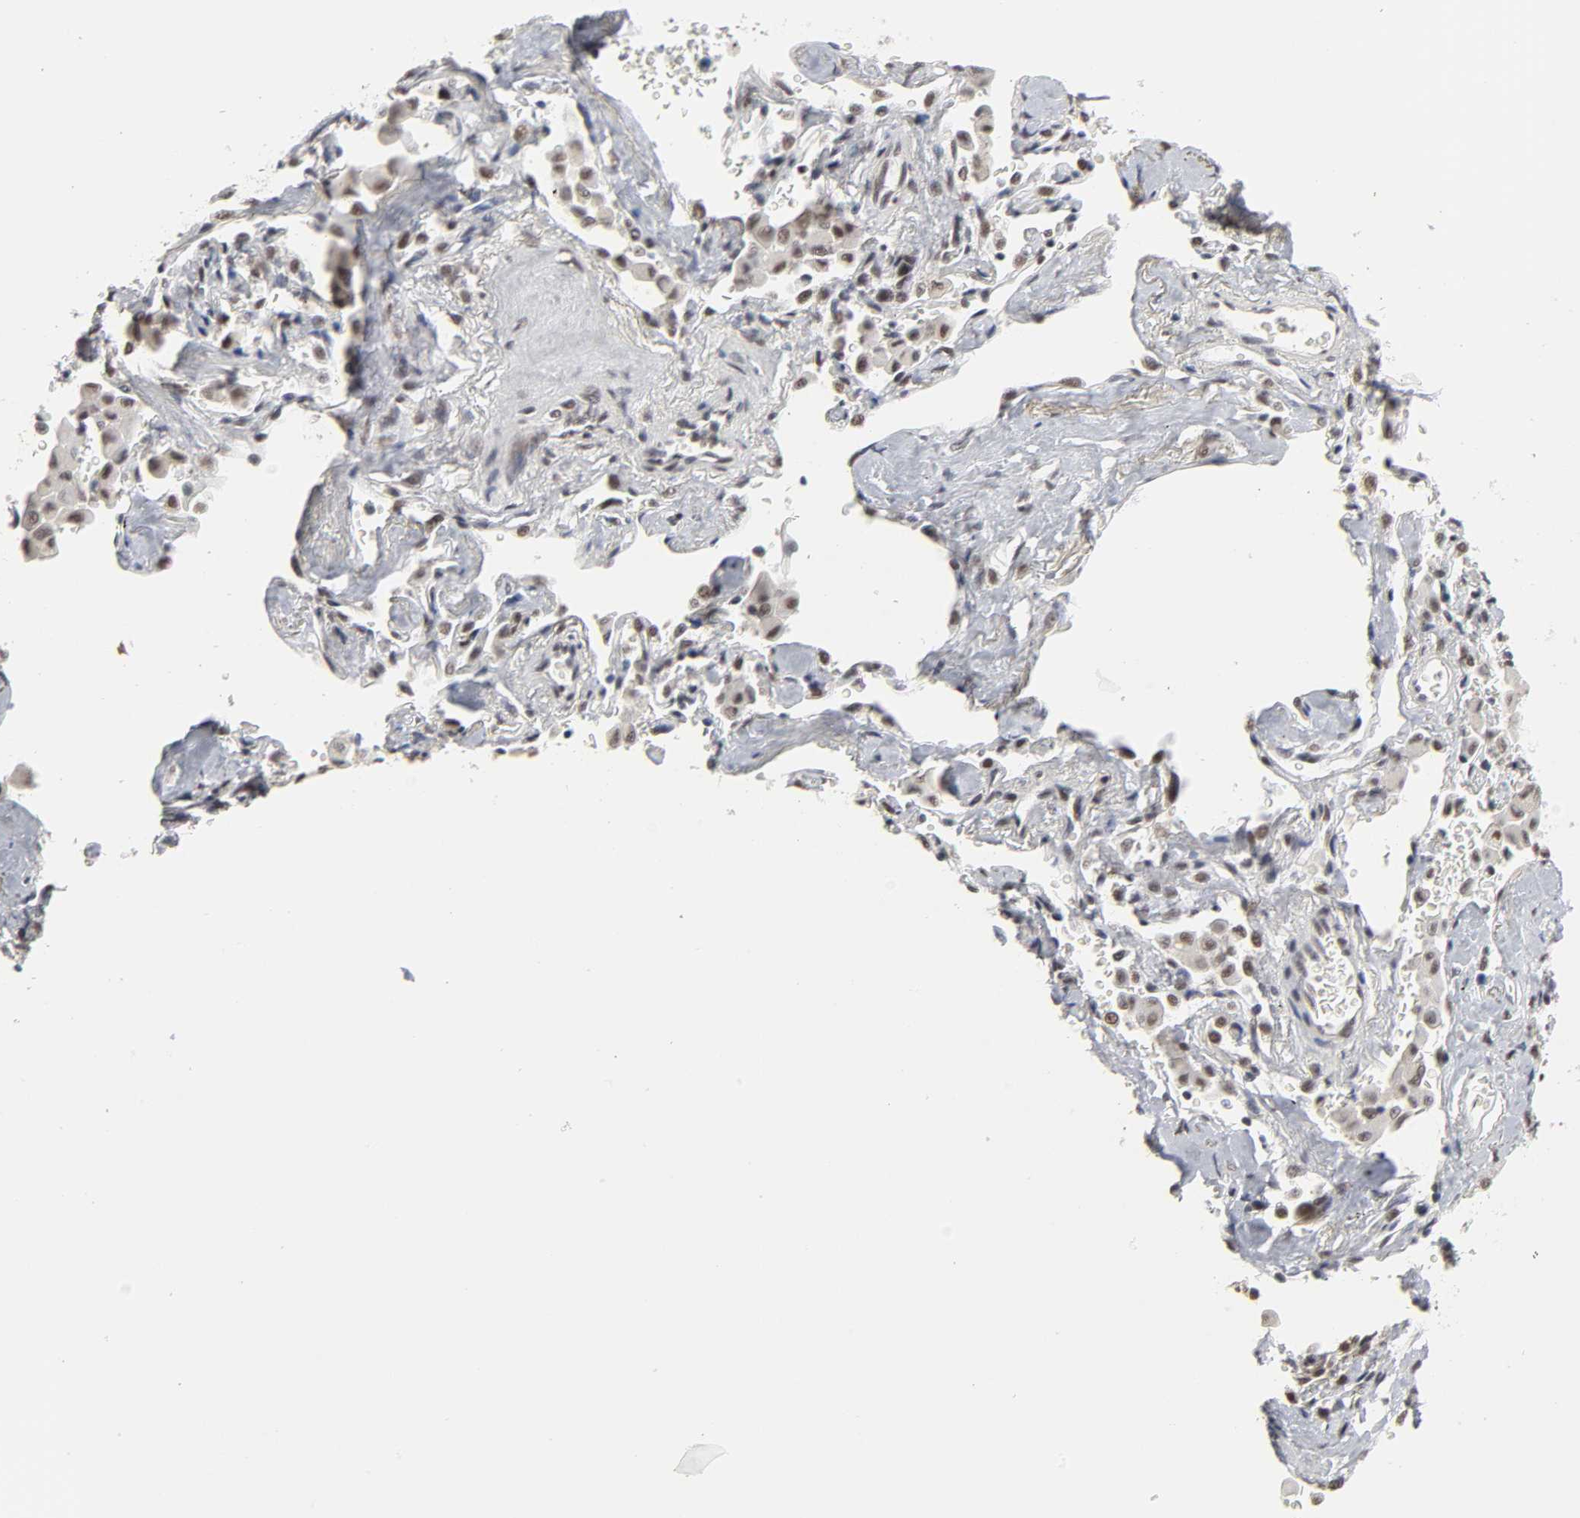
{"staining": {"intensity": "weak", "quantity": ">75%", "location": "nuclear"}, "tissue": "lung cancer", "cell_type": "Tumor cells", "image_type": "cancer", "snomed": [{"axis": "morphology", "description": "Adenocarcinoma, NOS"}, {"axis": "topography", "description": "Lung"}], "caption": "Protein expression analysis of human lung adenocarcinoma reveals weak nuclear positivity in about >75% of tumor cells. Immunohistochemistry (ihc) stains the protein of interest in brown and the nuclei are stained blue.", "gene": "TRIM33", "patient": {"sex": "female", "age": 64}}